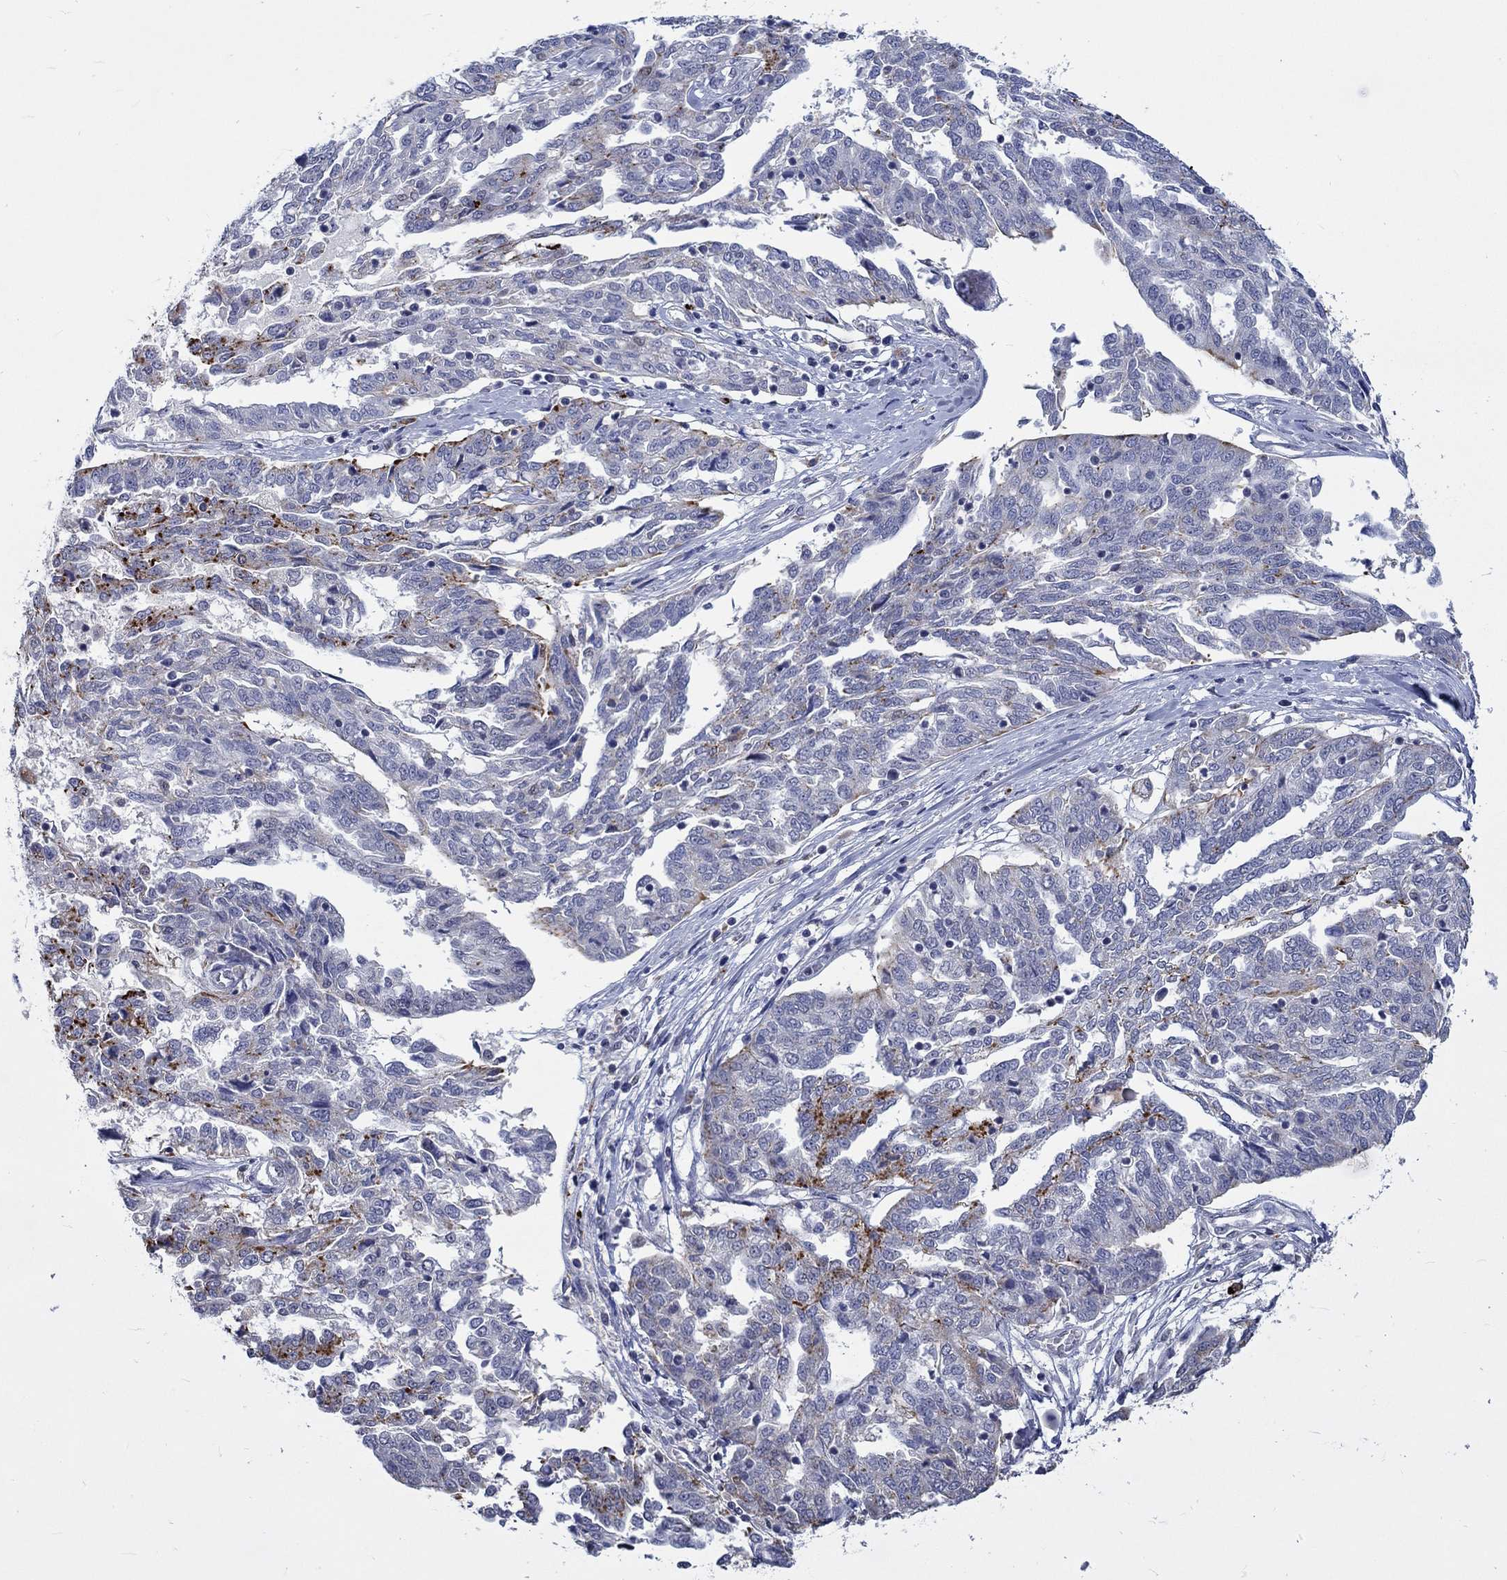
{"staining": {"intensity": "negative", "quantity": "none", "location": "none"}, "tissue": "ovarian cancer", "cell_type": "Tumor cells", "image_type": "cancer", "snomed": [{"axis": "morphology", "description": "Cystadenocarcinoma, serous, NOS"}, {"axis": "topography", "description": "Ovary"}], "caption": "Ovarian serous cystadenocarcinoma was stained to show a protein in brown. There is no significant expression in tumor cells. Nuclei are stained in blue.", "gene": "GATA2", "patient": {"sex": "female", "age": 67}}